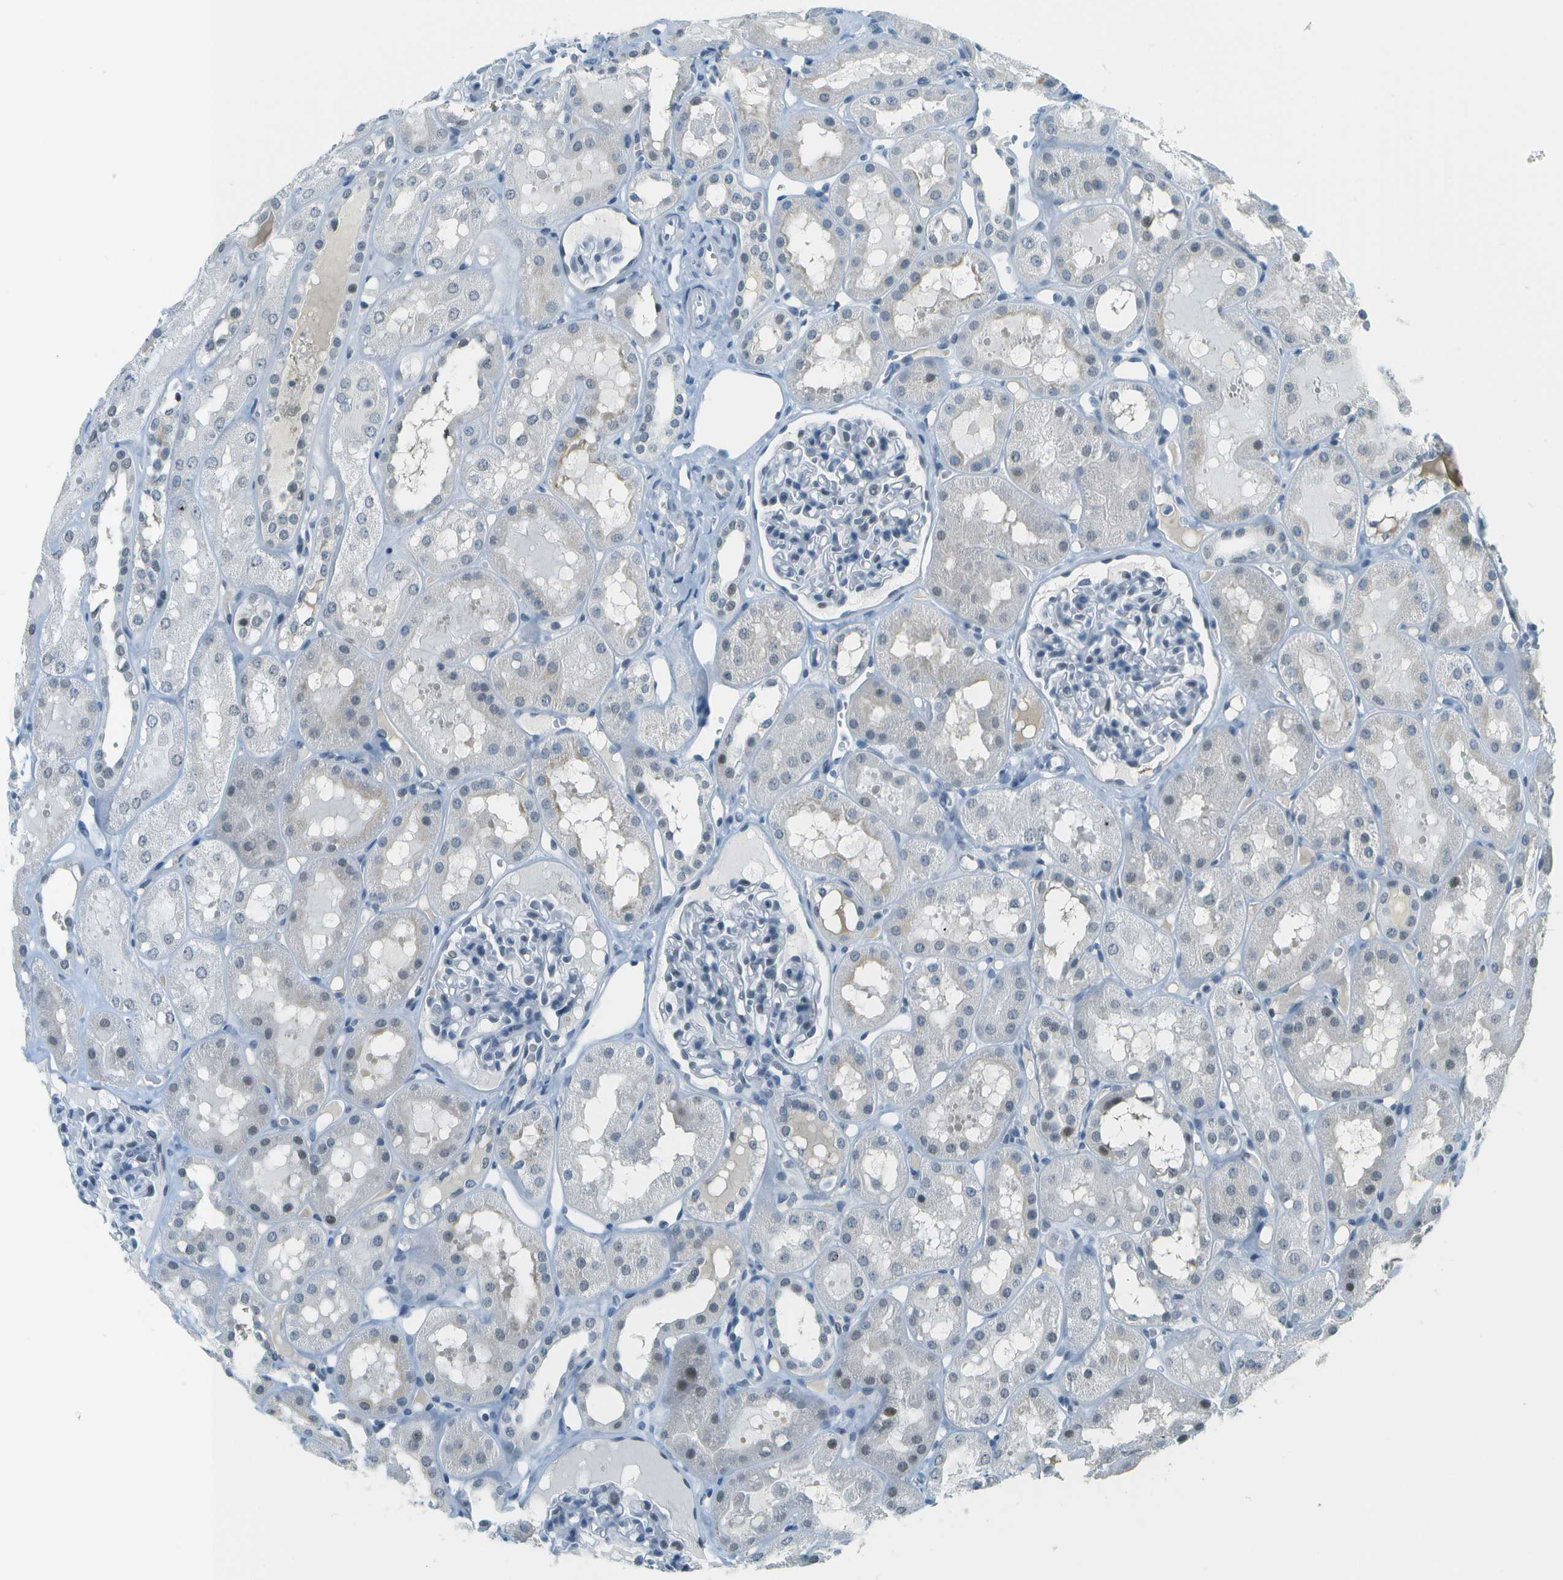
{"staining": {"intensity": "negative", "quantity": "none", "location": "none"}, "tissue": "kidney", "cell_type": "Cells in glomeruli", "image_type": "normal", "snomed": [{"axis": "morphology", "description": "Normal tissue, NOS"}, {"axis": "topography", "description": "Kidney"}, {"axis": "topography", "description": "Urinary bladder"}], "caption": "This is a micrograph of immunohistochemistry staining of benign kidney, which shows no staining in cells in glomeruli. Brightfield microscopy of immunohistochemistry (IHC) stained with DAB (3,3'-diaminobenzidine) (brown) and hematoxylin (blue), captured at high magnification.", "gene": "NEK11", "patient": {"sex": "male", "age": 16}}